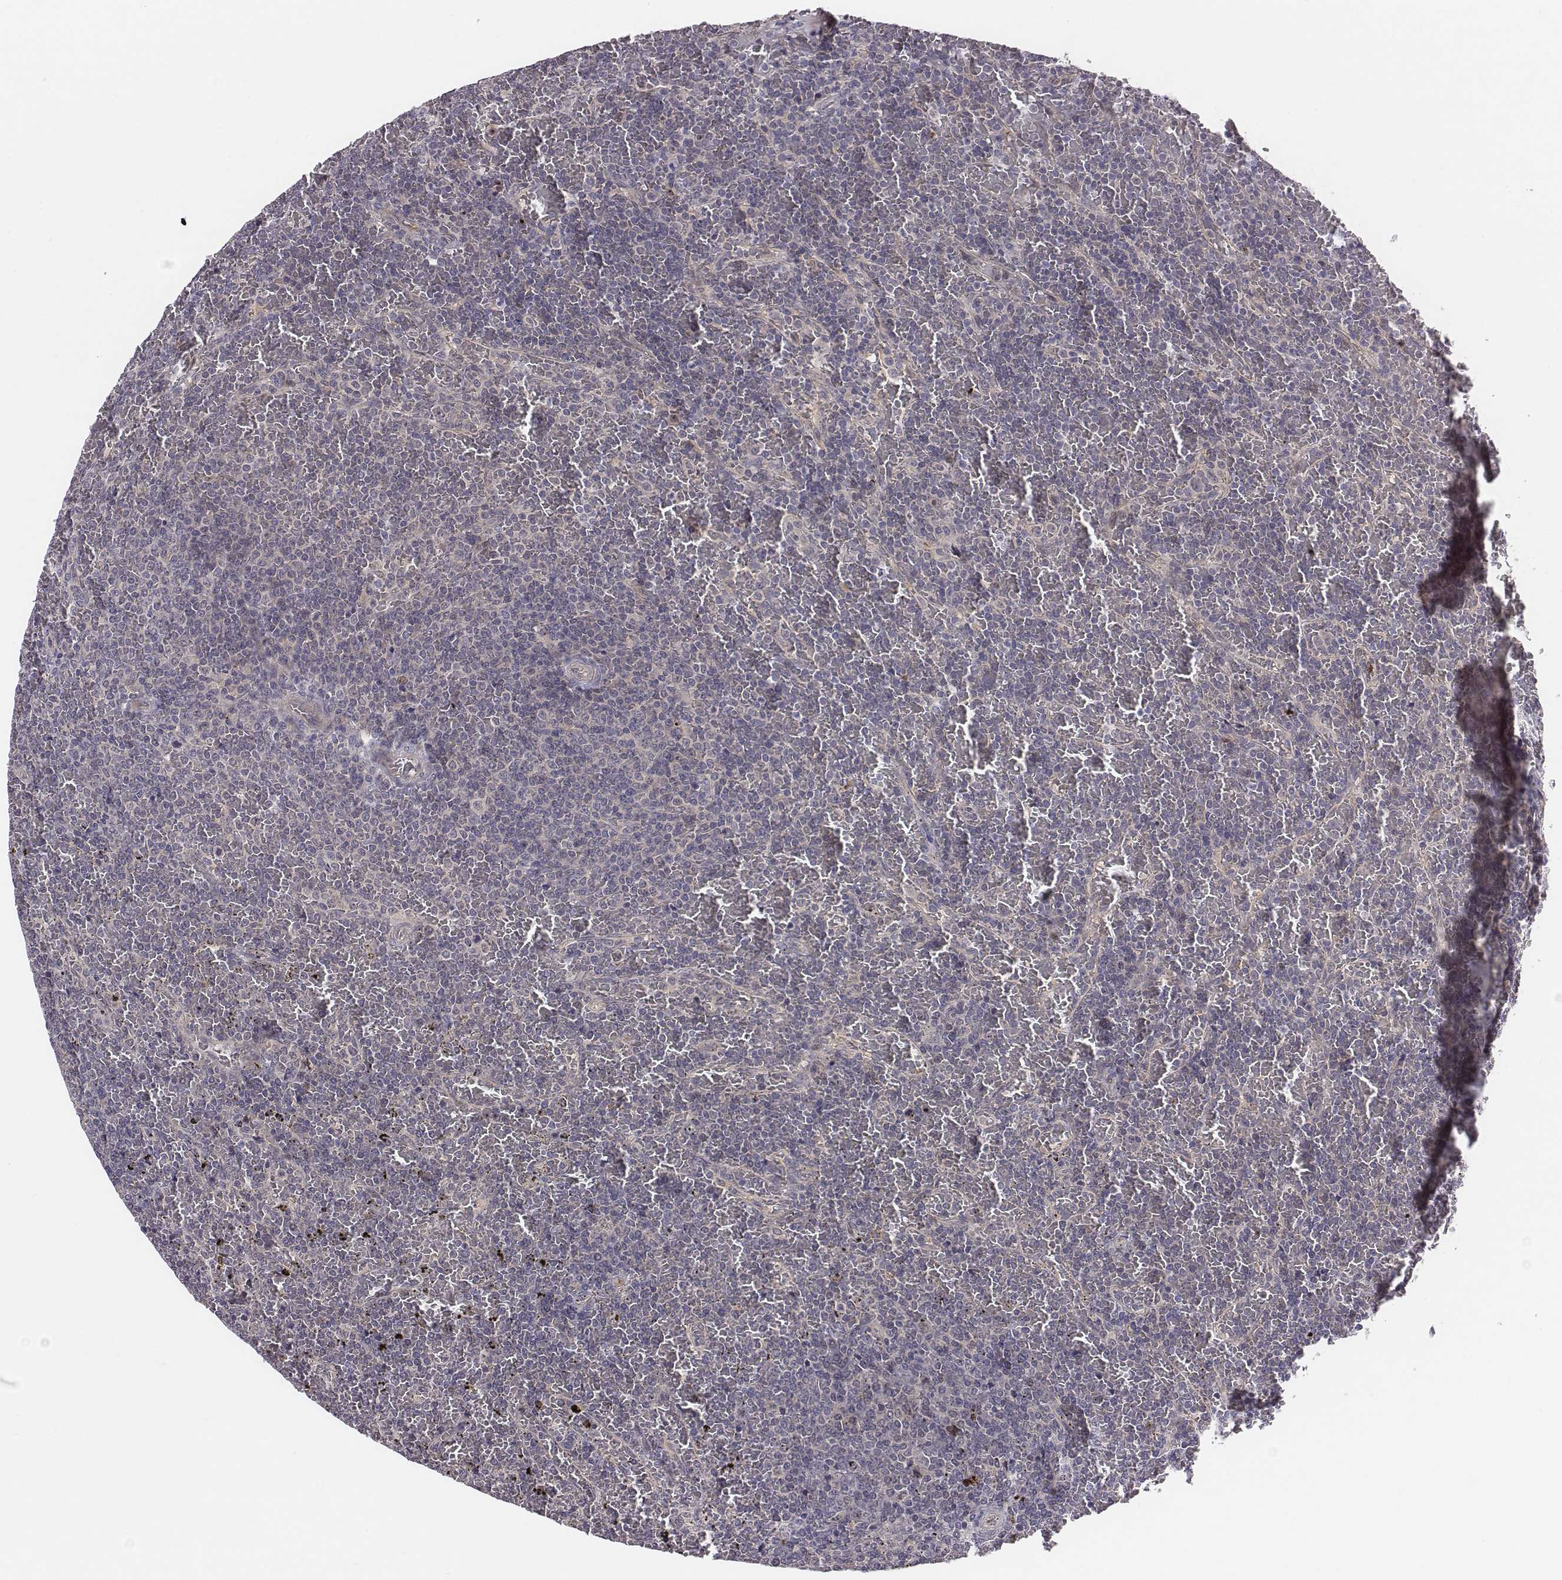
{"staining": {"intensity": "negative", "quantity": "none", "location": "none"}, "tissue": "lymphoma", "cell_type": "Tumor cells", "image_type": "cancer", "snomed": [{"axis": "morphology", "description": "Malignant lymphoma, non-Hodgkin's type, Low grade"}, {"axis": "topography", "description": "Spleen"}], "caption": "Micrograph shows no protein positivity in tumor cells of malignant lymphoma, non-Hodgkin's type (low-grade) tissue.", "gene": "SMURF2", "patient": {"sex": "female", "age": 77}}